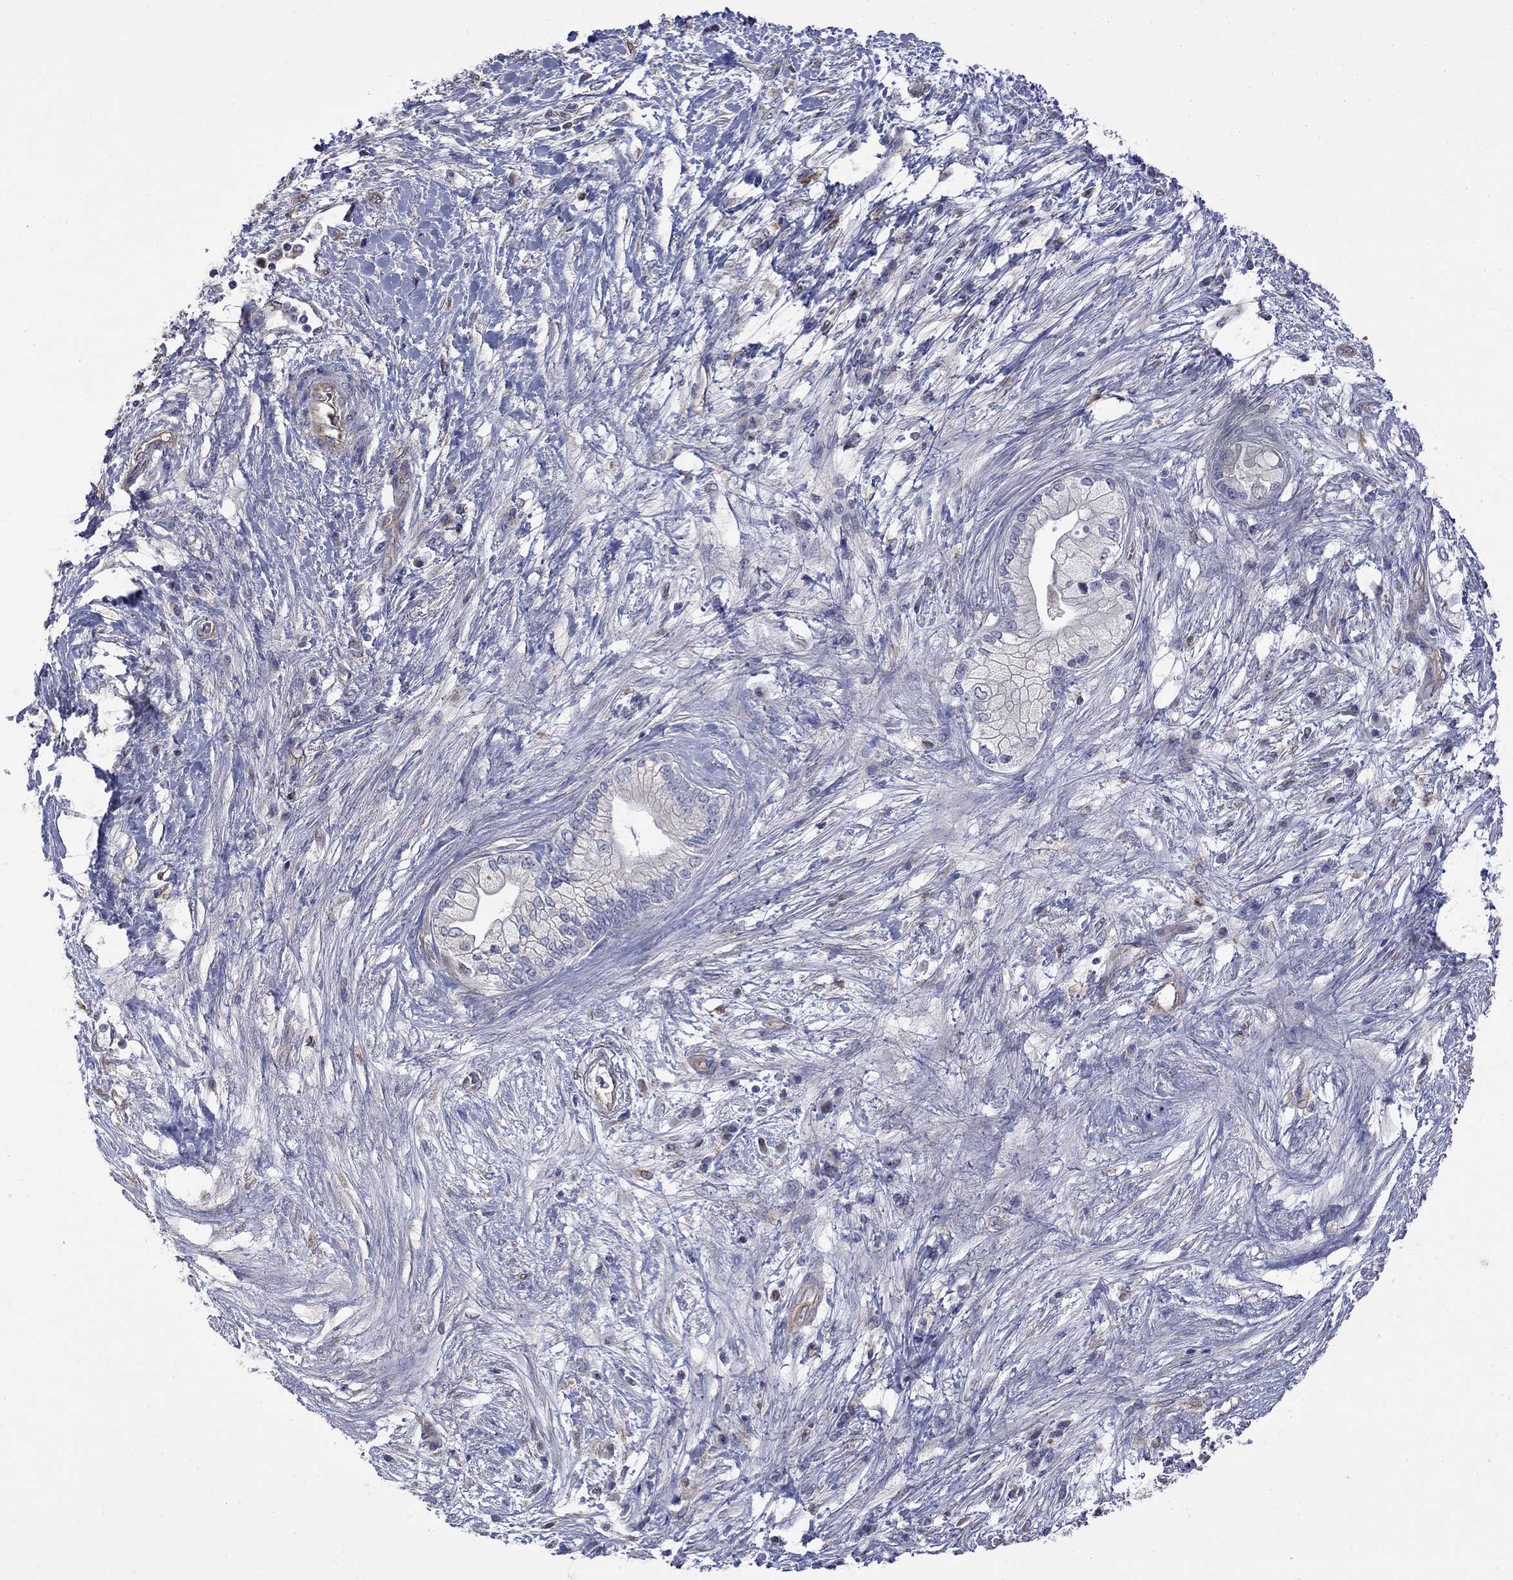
{"staining": {"intensity": "negative", "quantity": "none", "location": "none"}, "tissue": "pancreatic cancer", "cell_type": "Tumor cells", "image_type": "cancer", "snomed": [{"axis": "morphology", "description": "Adenocarcinoma, NOS"}, {"axis": "topography", "description": "Pancreas"}], "caption": "Tumor cells show no significant protein staining in pancreatic cancer.", "gene": "CAMKK2", "patient": {"sex": "female", "age": 69}}